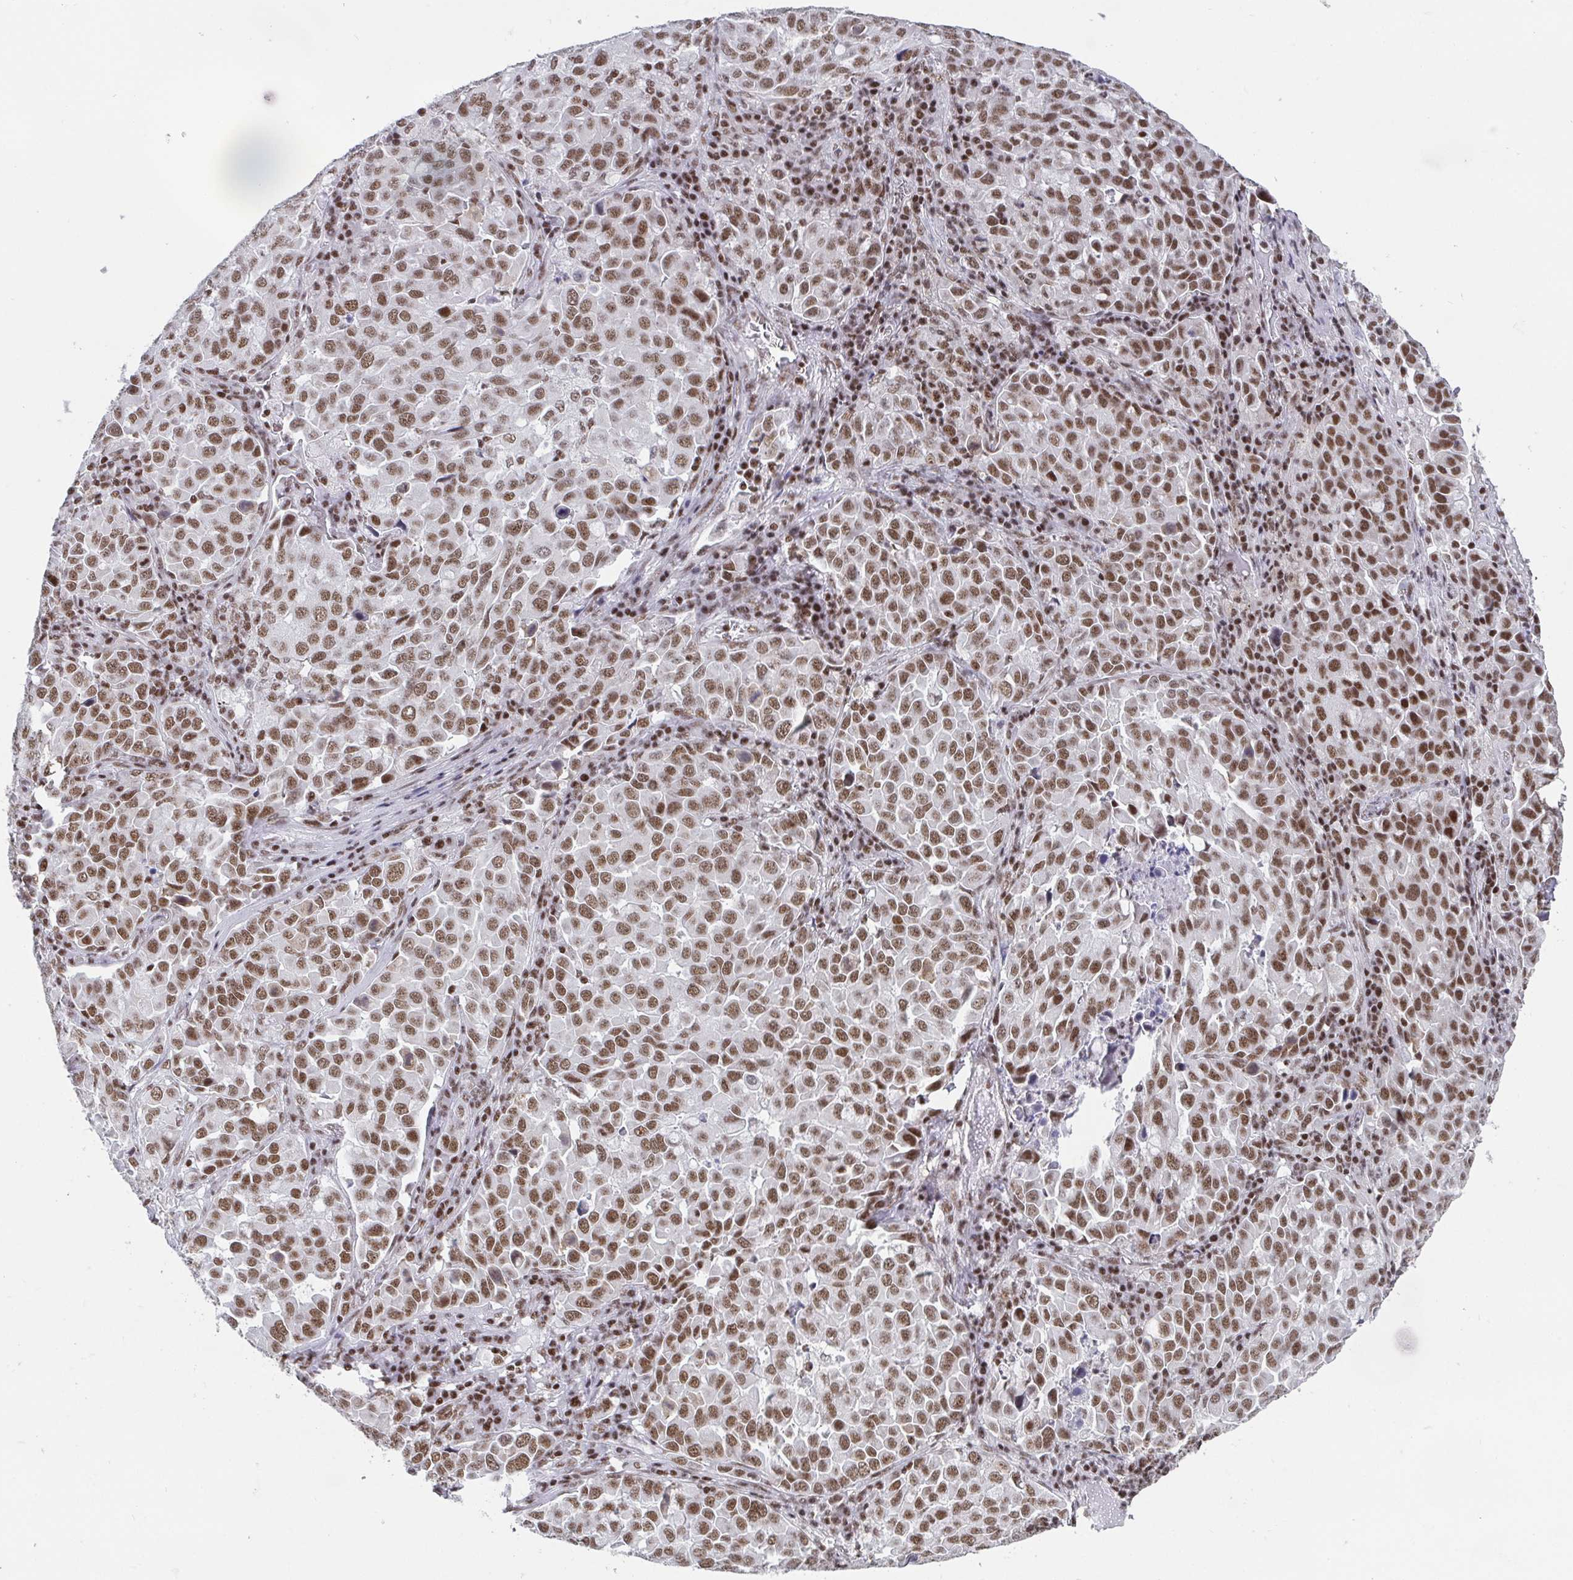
{"staining": {"intensity": "moderate", "quantity": ">75%", "location": "nuclear"}, "tissue": "lung cancer", "cell_type": "Tumor cells", "image_type": "cancer", "snomed": [{"axis": "morphology", "description": "Adenocarcinoma, NOS"}, {"axis": "morphology", "description": "Adenocarcinoma, metastatic, NOS"}, {"axis": "topography", "description": "Lymph node"}, {"axis": "topography", "description": "Lung"}], "caption": "Brown immunohistochemical staining in lung cancer exhibits moderate nuclear expression in approximately >75% of tumor cells.", "gene": "CTCF", "patient": {"sex": "female", "age": 65}}